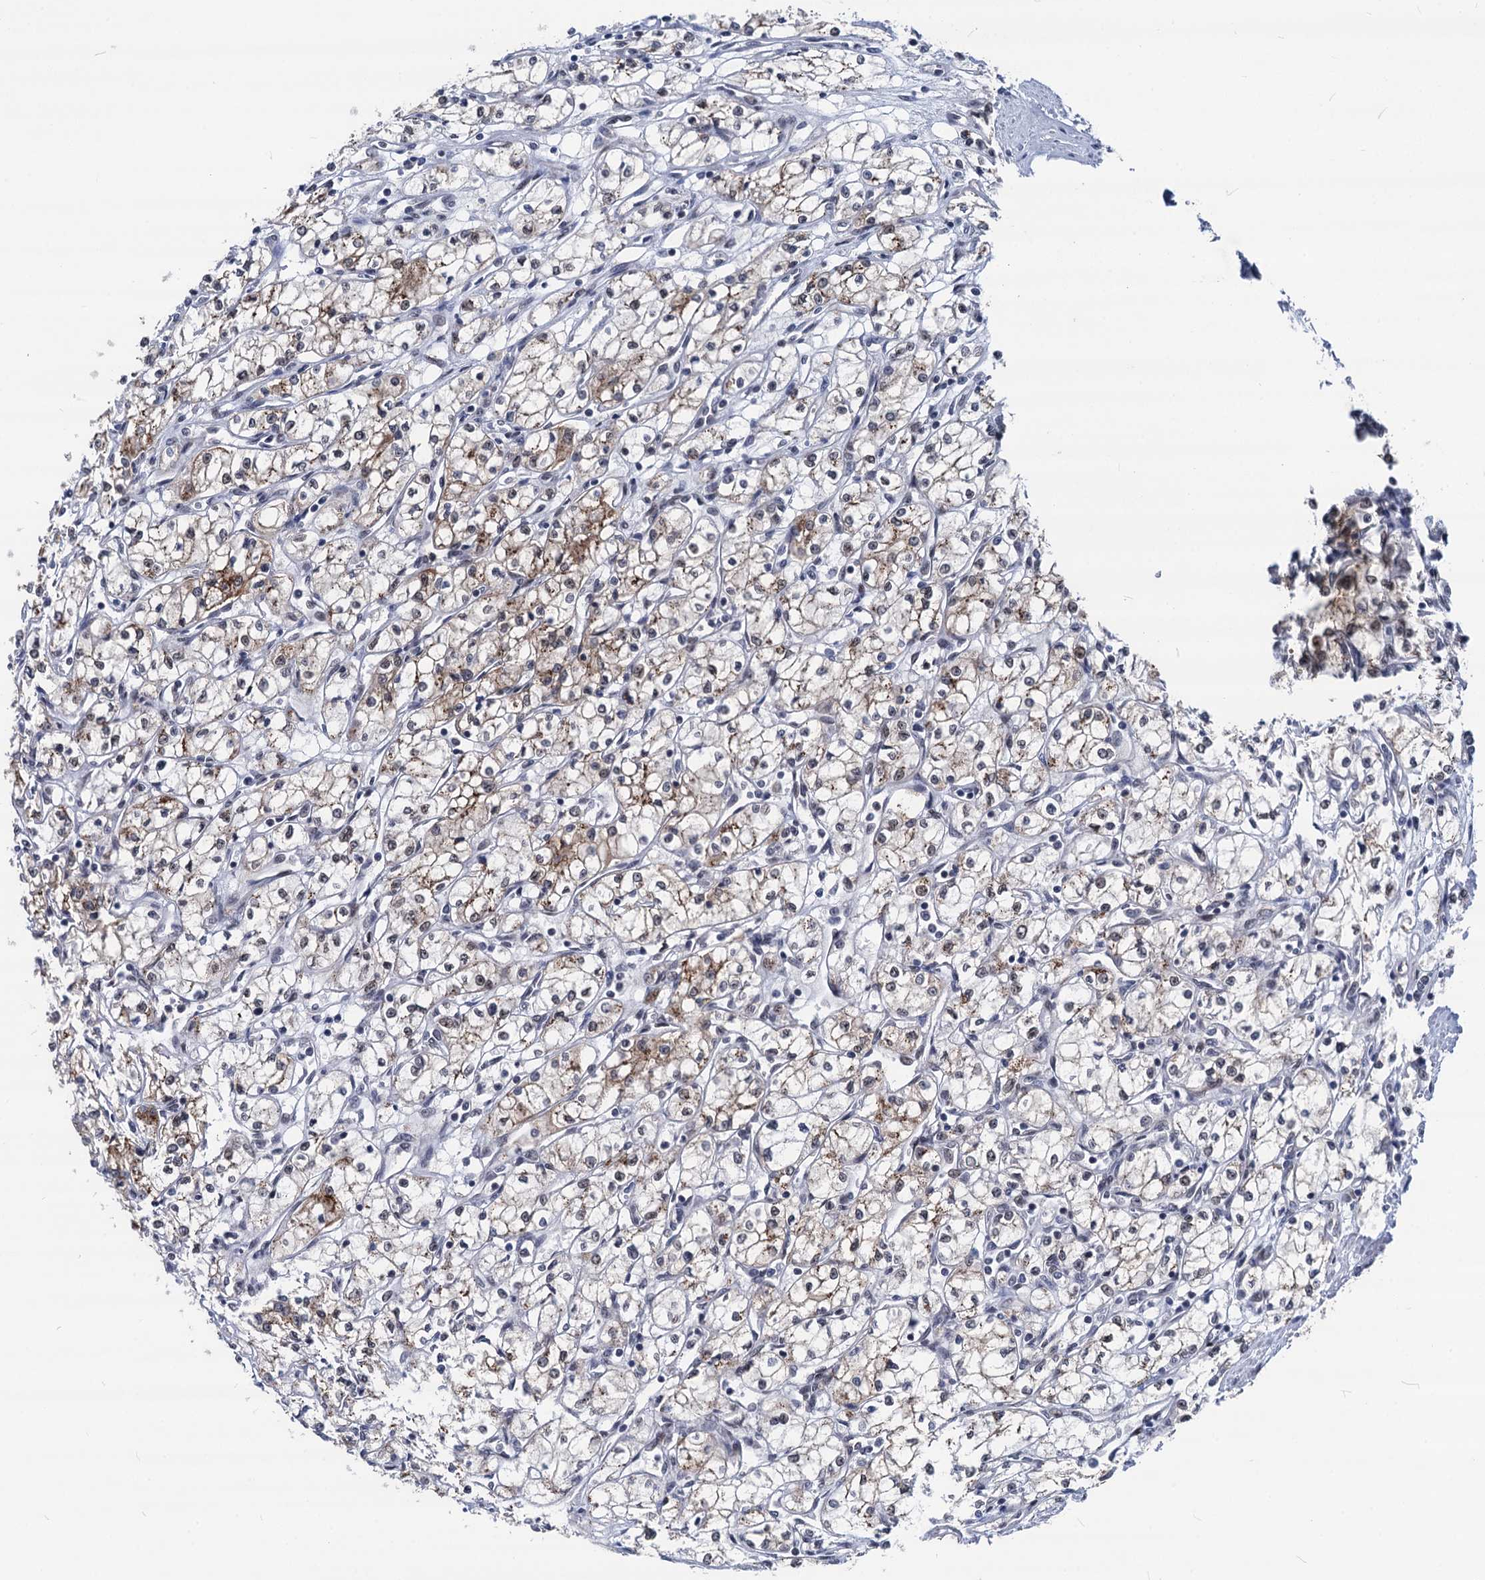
{"staining": {"intensity": "moderate", "quantity": "25%-75%", "location": "cytoplasmic/membranous"}, "tissue": "renal cancer", "cell_type": "Tumor cells", "image_type": "cancer", "snomed": [{"axis": "morphology", "description": "Adenocarcinoma, NOS"}, {"axis": "topography", "description": "Kidney"}], "caption": "Immunohistochemical staining of human adenocarcinoma (renal) demonstrates medium levels of moderate cytoplasmic/membranous expression in approximately 25%-75% of tumor cells.", "gene": "GALNT11", "patient": {"sex": "male", "age": 59}}